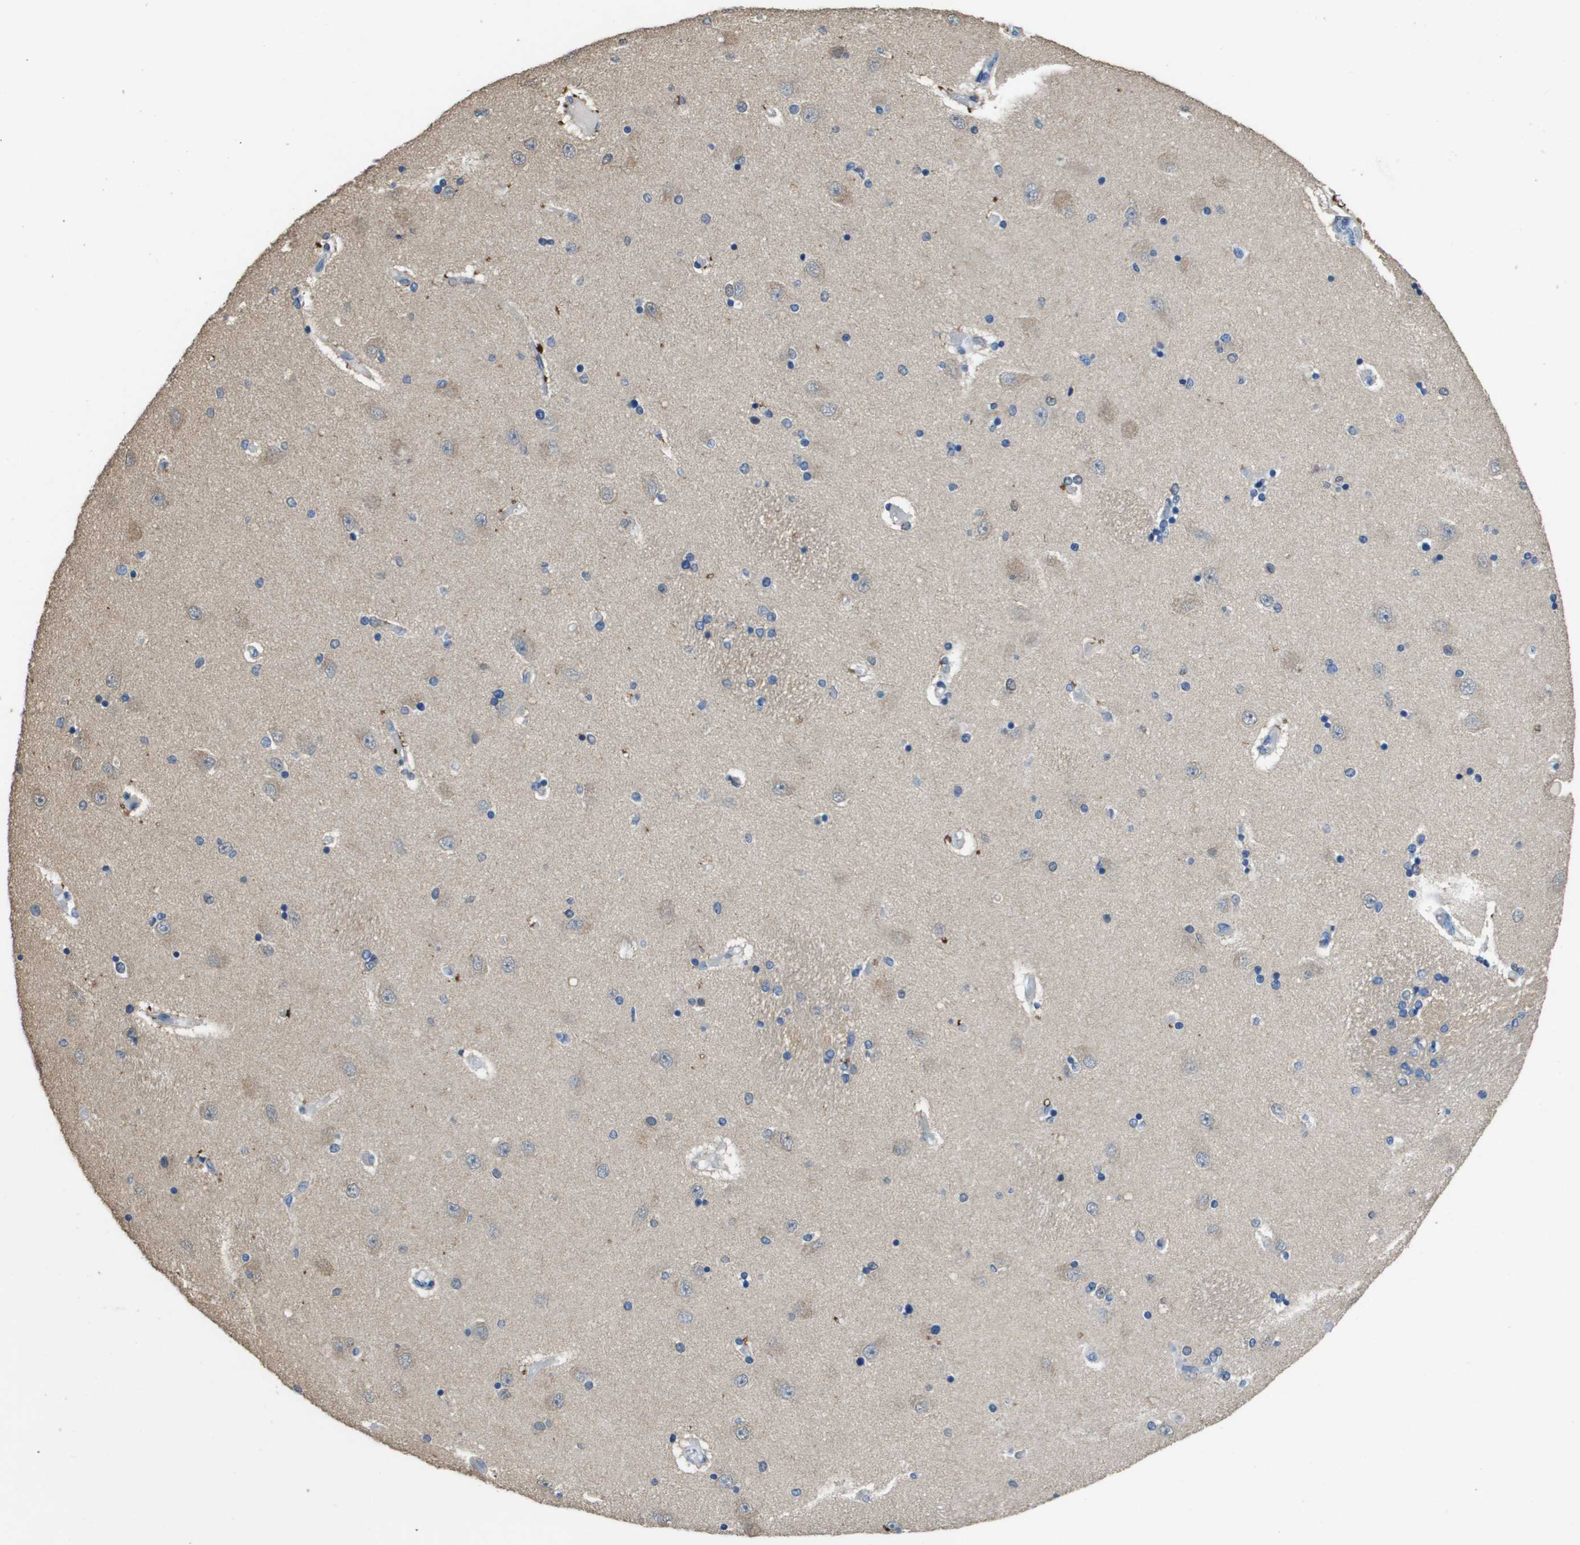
{"staining": {"intensity": "negative", "quantity": "none", "location": "none"}, "tissue": "hippocampus", "cell_type": "Glial cells", "image_type": "normal", "snomed": [{"axis": "morphology", "description": "Normal tissue, NOS"}, {"axis": "topography", "description": "Hippocampus"}], "caption": "Immunohistochemistry (IHC) photomicrograph of normal hippocampus: hippocampus stained with DAB displays no significant protein expression in glial cells.", "gene": "FABP5", "patient": {"sex": "female", "age": 54}}